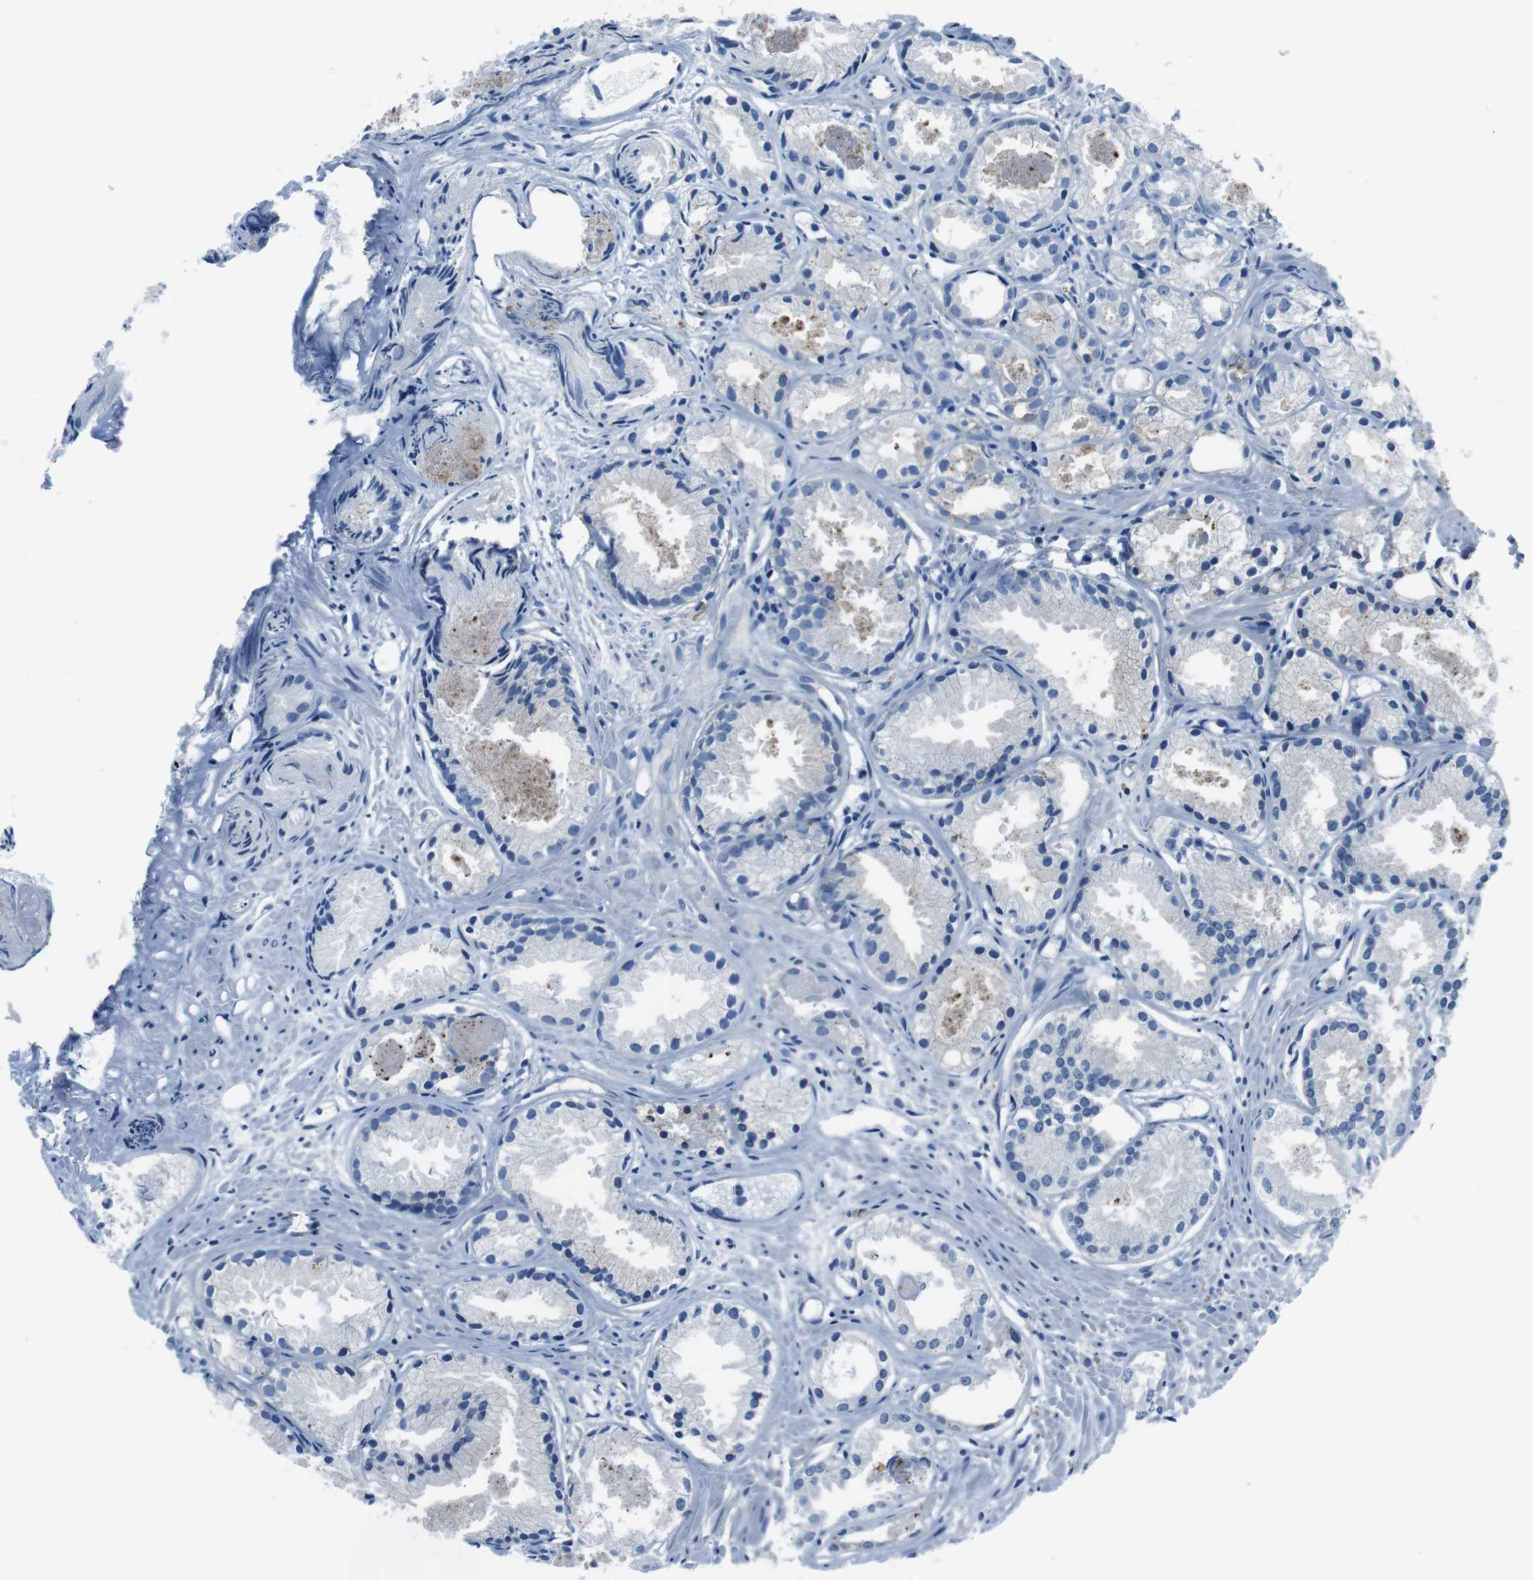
{"staining": {"intensity": "negative", "quantity": "none", "location": "none"}, "tissue": "prostate cancer", "cell_type": "Tumor cells", "image_type": "cancer", "snomed": [{"axis": "morphology", "description": "Adenocarcinoma, Low grade"}, {"axis": "topography", "description": "Prostate"}], "caption": "Immunohistochemistry of human prostate cancer shows no staining in tumor cells.", "gene": "TULP3", "patient": {"sex": "male", "age": 72}}